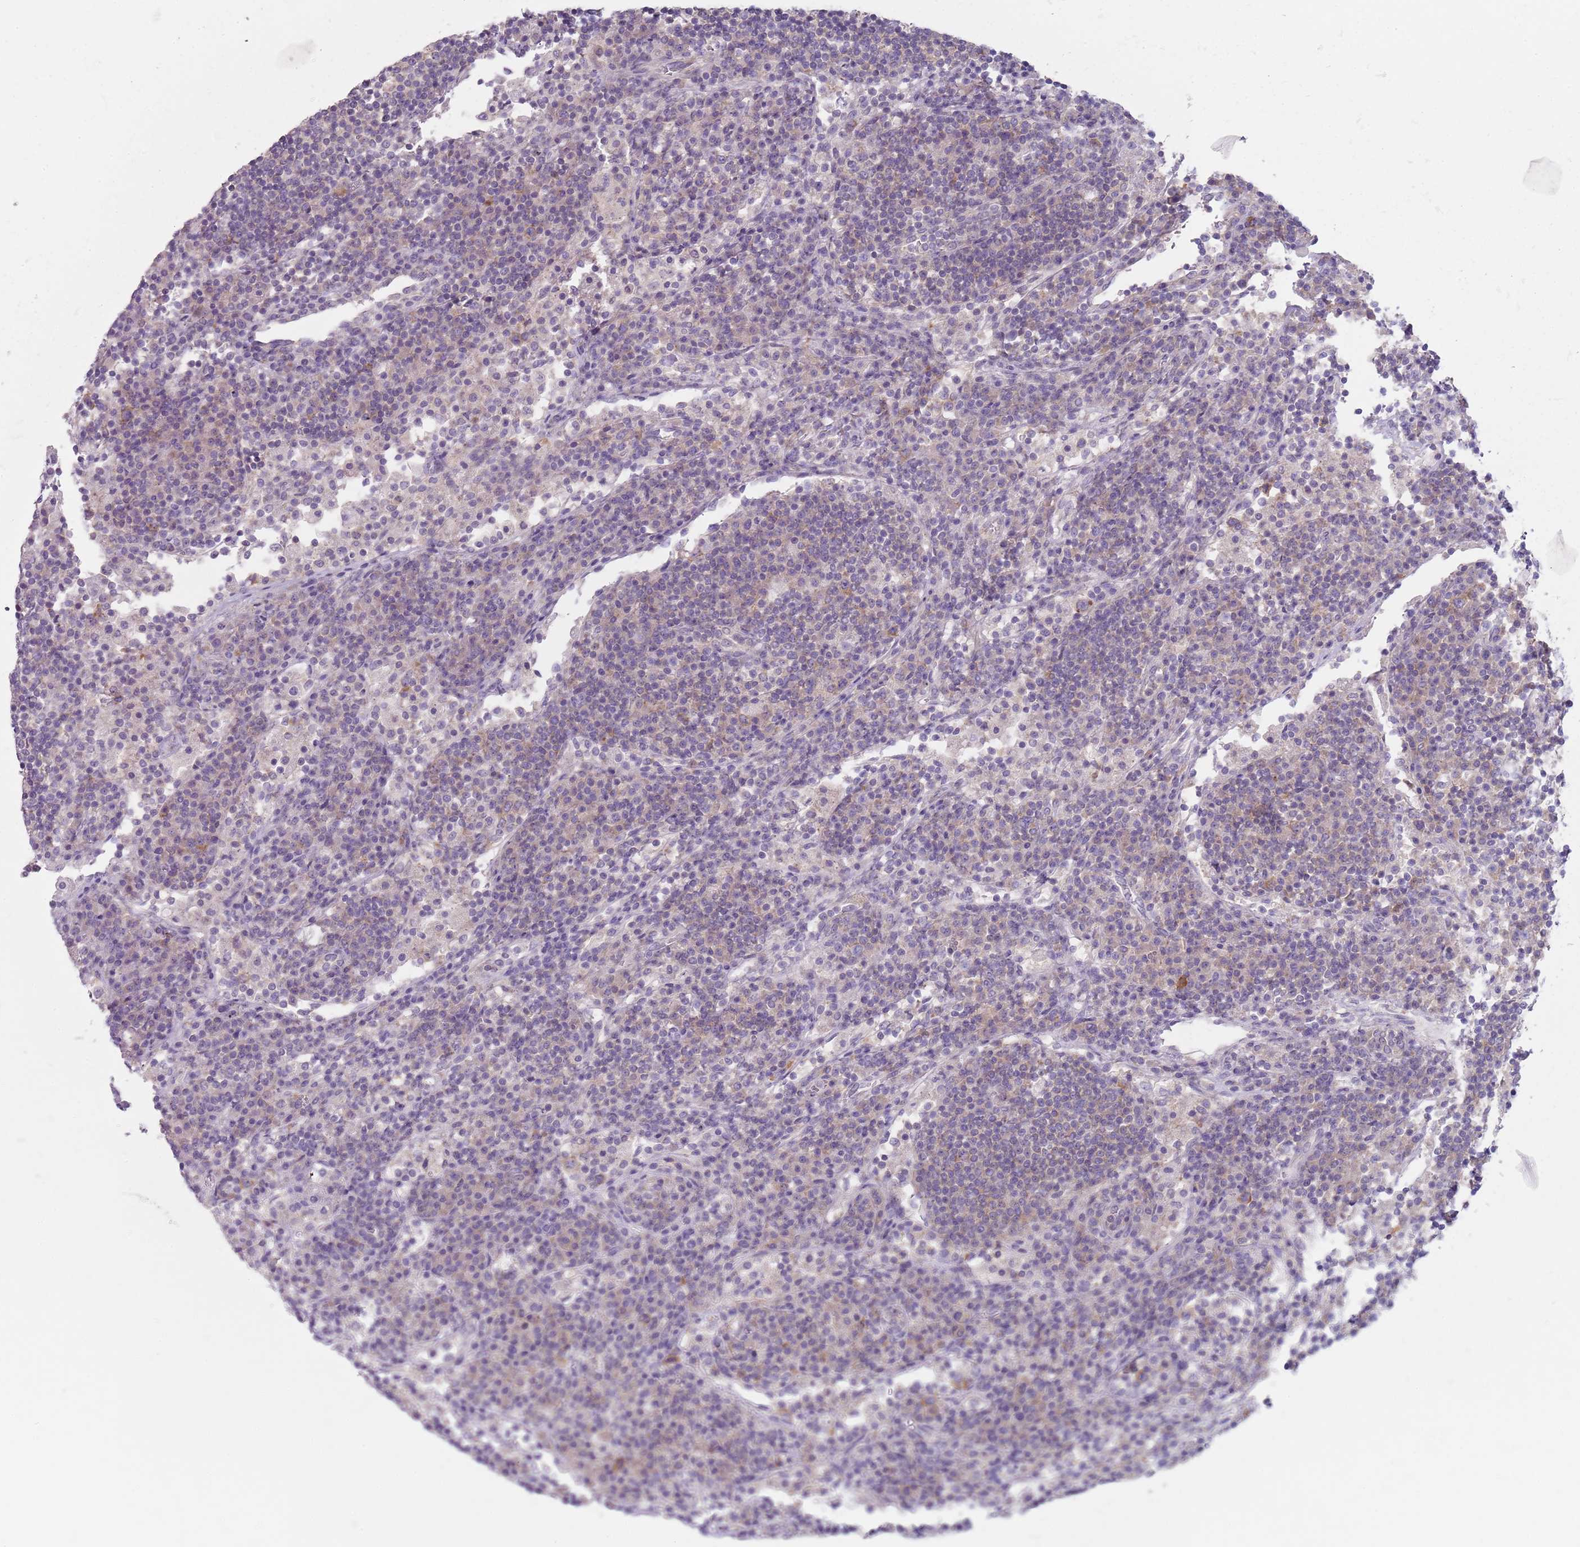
{"staining": {"intensity": "negative", "quantity": "none", "location": "none"}, "tissue": "lymph node", "cell_type": "Germinal center cells", "image_type": "normal", "snomed": [{"axis": "morphology", "description": "Normal tissue, NOS"}, {"axis": "topography", "description": "Lymph node"}], "caption": "Immunohistochemical staining of normal human lymph node reveals no significant positivity in germinal center cells.", "gene": "SLC26A6", "patient": {"sex": "female", "age": 53}}